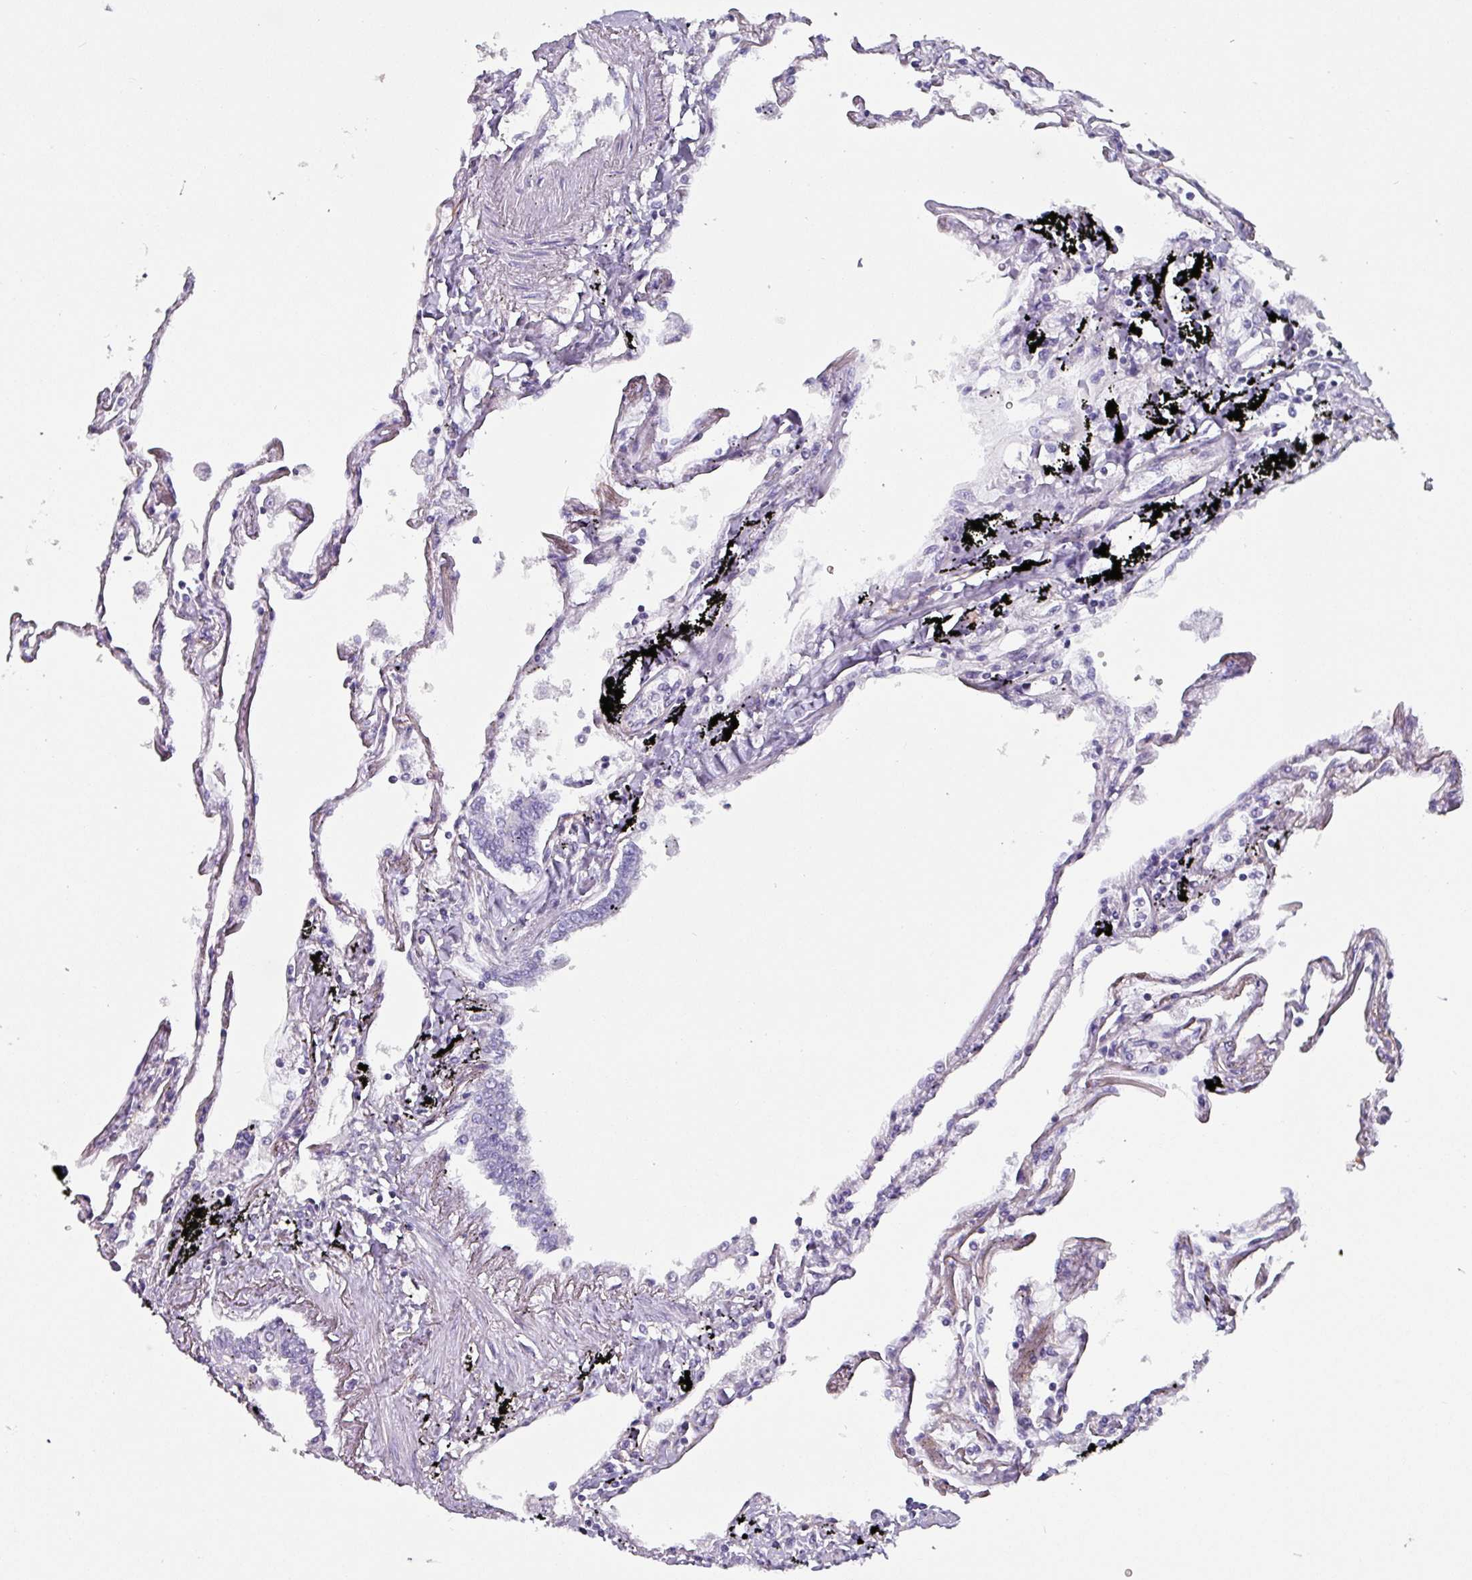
{"staining": {"intensity": "negative", "quantity": "none", "location": "none"}, "tissue": "lung", "cell_type": "Alveolar cells", "image_type": "normal", "snomed": [{"axis": "morphology", "description": "Normal tissue, NOS"}, {"axis": "topography", "description": "Lung"}], "caption": "The immunohistochemistry micrograph has no significant expression in alveolar cells of lung.", "gene": "ZNF816", "patient": {"sex": "female", "age": 67}}